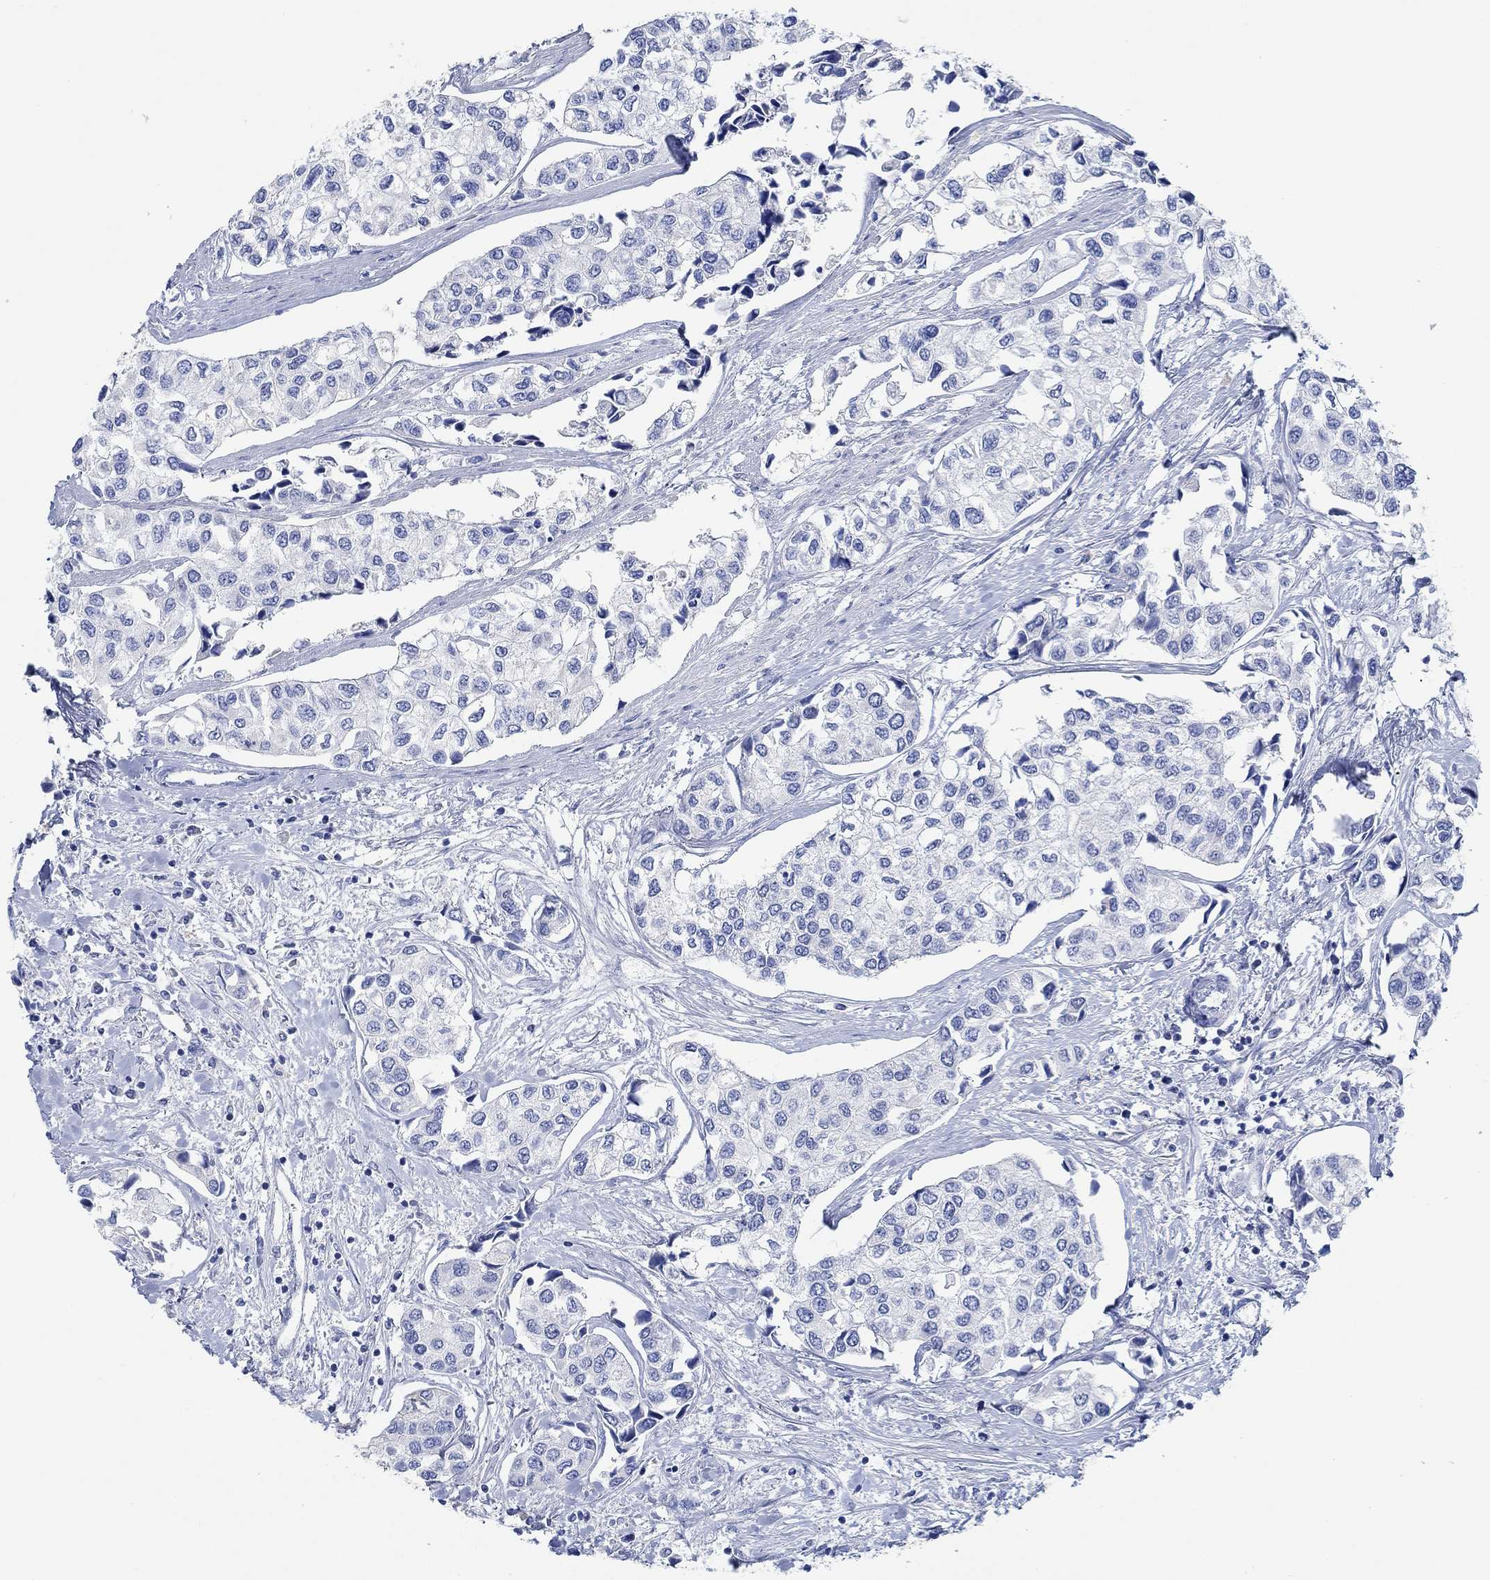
{"staining": {"intensity": "negative", "quantity": "none", "location": "none"}, "tissue": "urothelial cancer", "cell_type": "Tumor cells", "image_type": "cancer", "snomed": [{"axis": "morphology", "description": "Urothelial carcinoma, High grade"}, {"axis": "topography", "description": "Urinary bladder"}], "caption": "Immunohistochemistry micrograph of human high-grade urothelial carcinoma stained for a protein (brown), which demonstrates no positivity in tumor cells. (Stains: DAB IHC with hematoxylin counter stain, Microscopy: brightfield microscopy at high magnification).", "gene": "PPP1R17", "patient": {"sex": "male", "age": 73}}